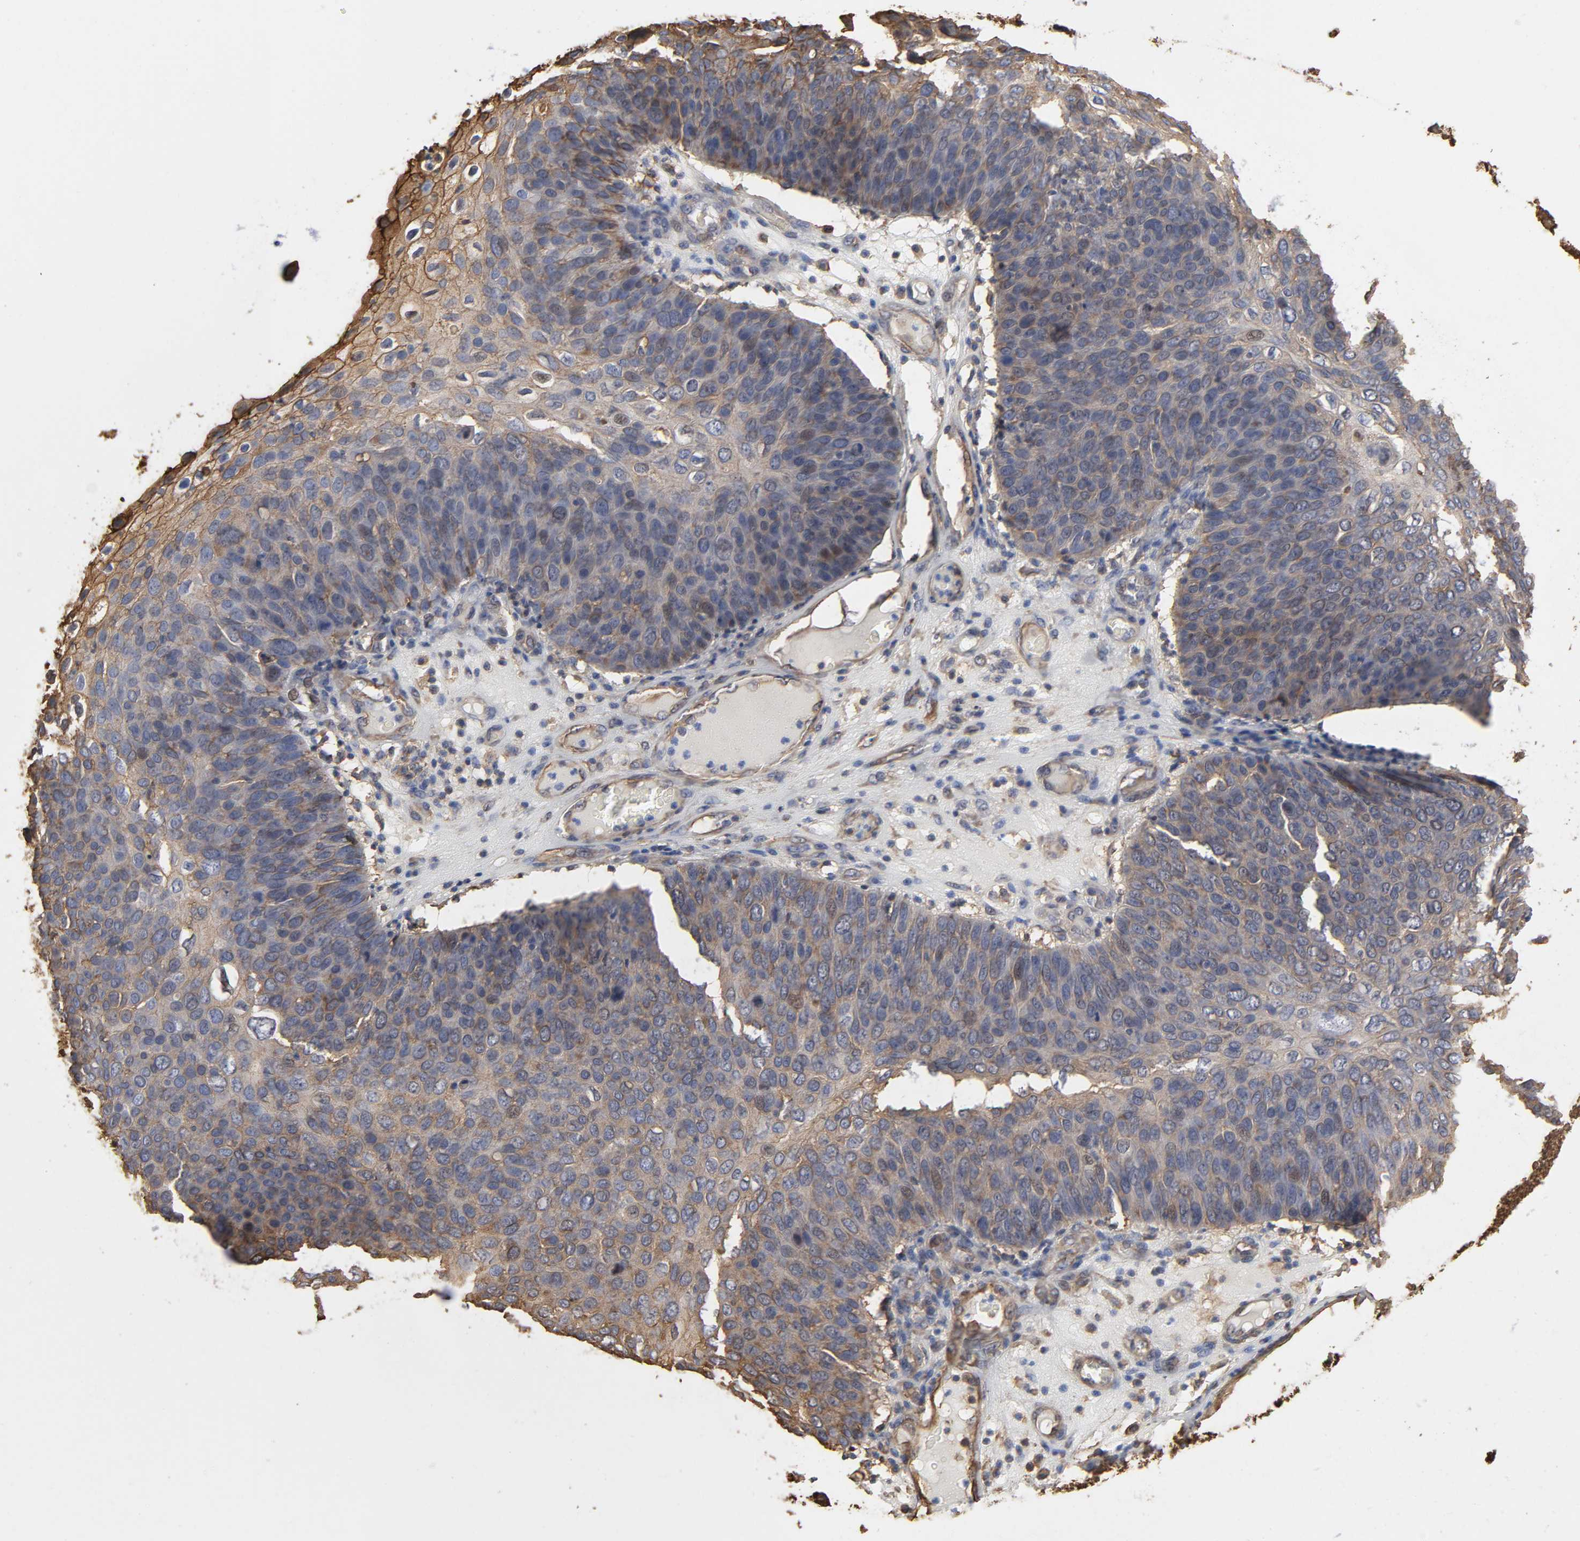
{"staining": {"intensity": "moderate", "quantity": ">75%", "location": "cytoplasmic/membranous"}, "tissue": "skin cancer", "cell_type": "Tumor cells", "image_type": "cancer", "snomed": [{"axis": "morphology", "description": "Squamous cell carcinoma, NOS"}, {"axis": "topography", "description": "Skin"}], "caption": "An image of skin cancer (squamous cell carcinoma) stained for a protein reveals moderate cytoplasmic/membranous brown staining in tumor cells.", "gene": "ANXA2", "patient": {"sex": "male", "age": 87}}